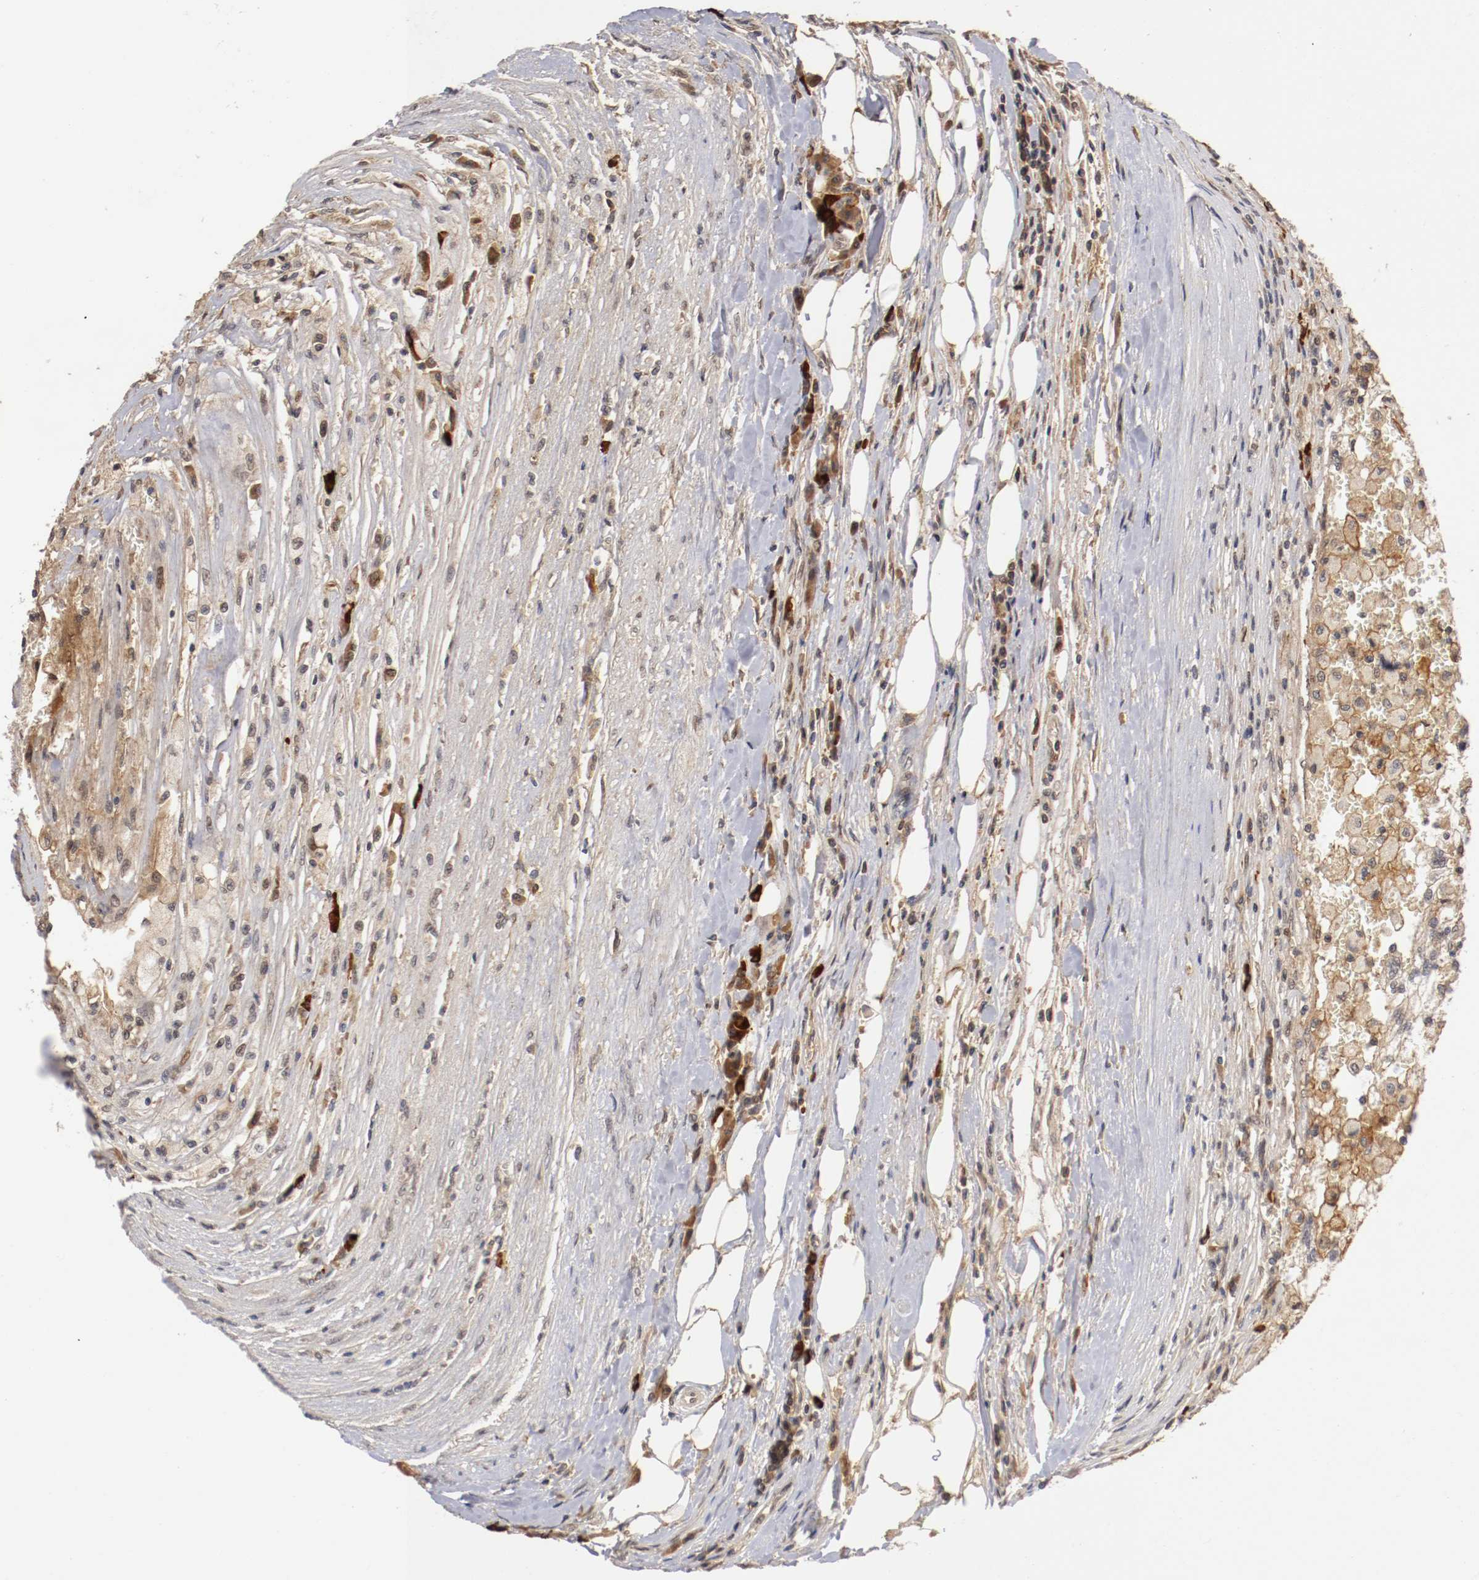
{"staining": {"intensity": "weak", "quantity": ">75%", "location": "cytoplasmic/membranous,nuclear"}, "tissue": "renal cancer", "cell_type": "Tumor cells", "image_type": "cancer", "snomed": [{"axis": "morphology", "description": "Normal tissue, NOS"}, {"axis": "morphology", "description": "Adenocarcinoma, NOS"}, {"axis": "topography", "description": "Kidney"}], "caption": "Human renal cancer (adenocarcinoma) stained for a protein (brown) displays weak cytoplasmic/membranous and nuclear positive staining in approximately >75% of tumor cells.", "gene": "DNMT3B", "patient": {"sex": "male", "age": 71}}